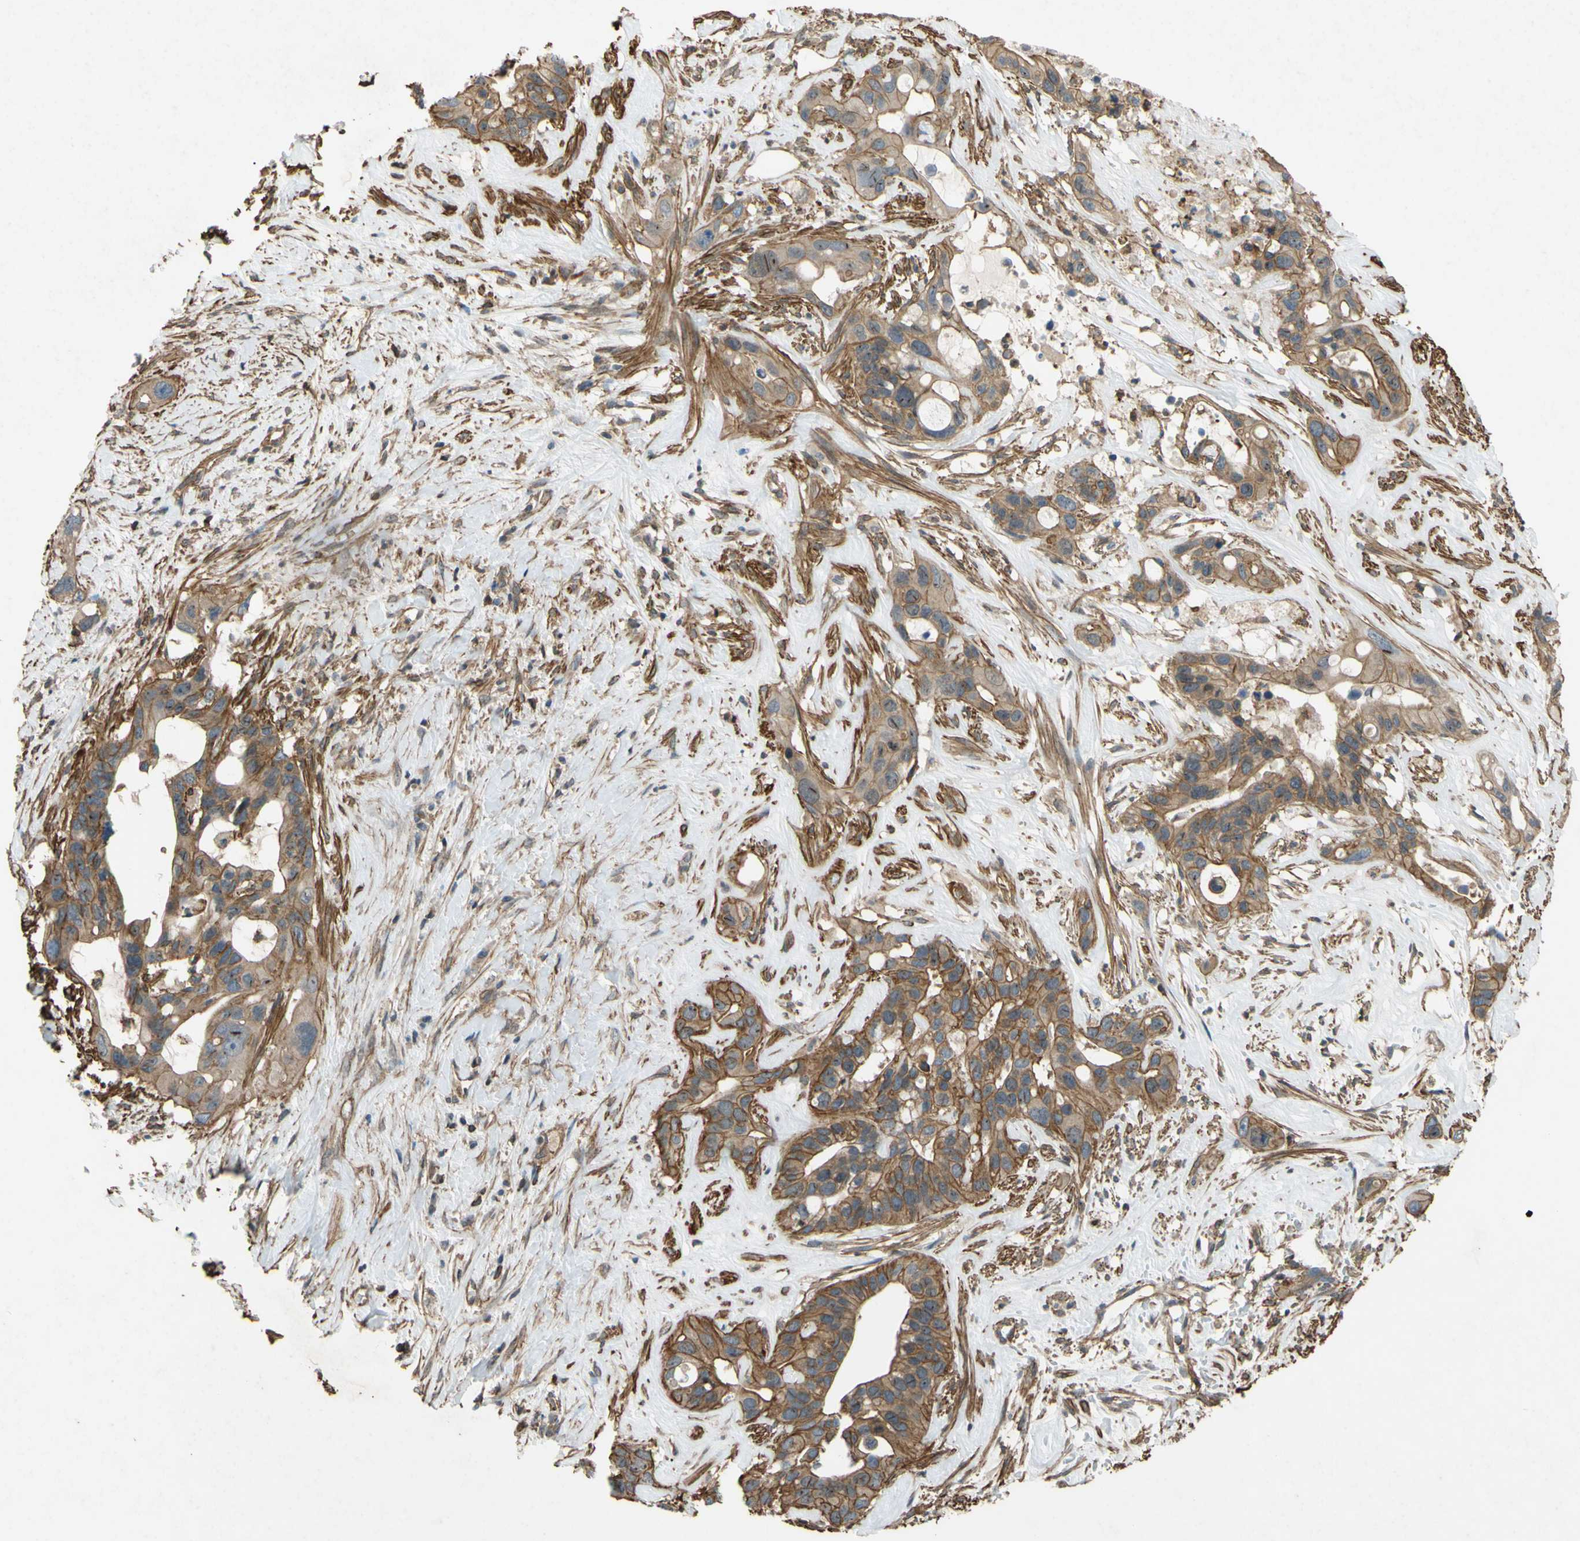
{"staining": {"intensity": "moderate", "quantity": ">75%", "location": "cytoplasmic/membranous"}, "tissue": "liver cancer", "cell_type": "Tumor cells", "image_type": "cancer", "snomed": [{"axis": "morphology", "description": "Cholangiocarcinoma"}, {"axis": "topography", "description": "Liver"}], "caption": "This image exhibits immunohistochemistry staining of liver cholangiocarcinoma, with medium moderate cytoplasmic/membranous positivity in approximately >75% of tumor cells.", "gene": "ADD3", "patient": {"sex": "female", "age": 65}}